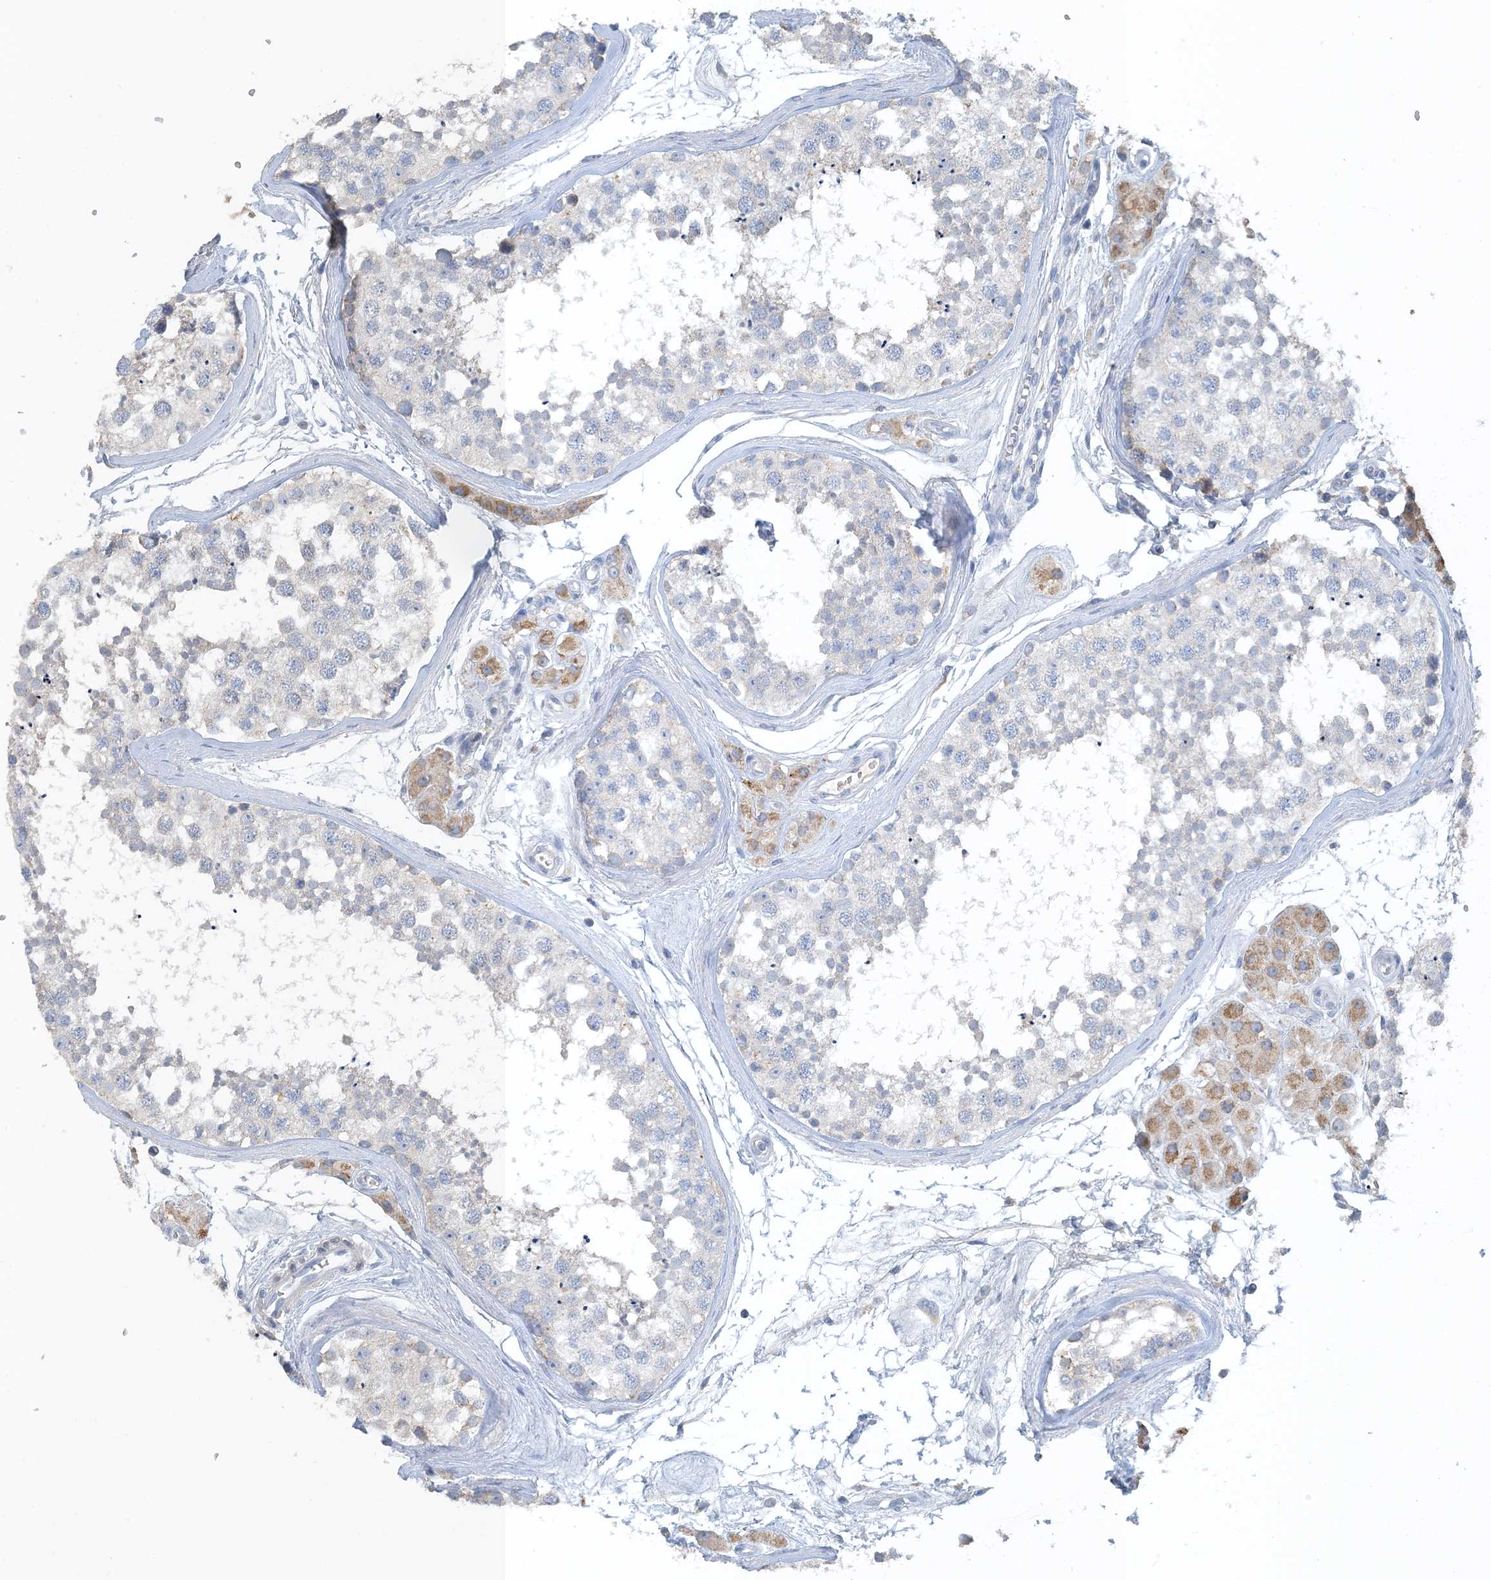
{"staining": {"intensity": "negative", "quantity": "none", "location": "none"}, "tissue": "testis", "cell_type": "Cells in seminiferous ducts", "image_type": "normal", "snomed": [{"axis": "morphology", "description": "Normal tissue, NOS"}, {"axis": "topography", "description": "Testis"}], "caption": "High power microscopy micrograph of an IHC micrograph of benign testis, revealing no significant expression in cells in seminiferous ducts.", "gene": "CTRL", "patient": {"sex": "male", "age": 56}}